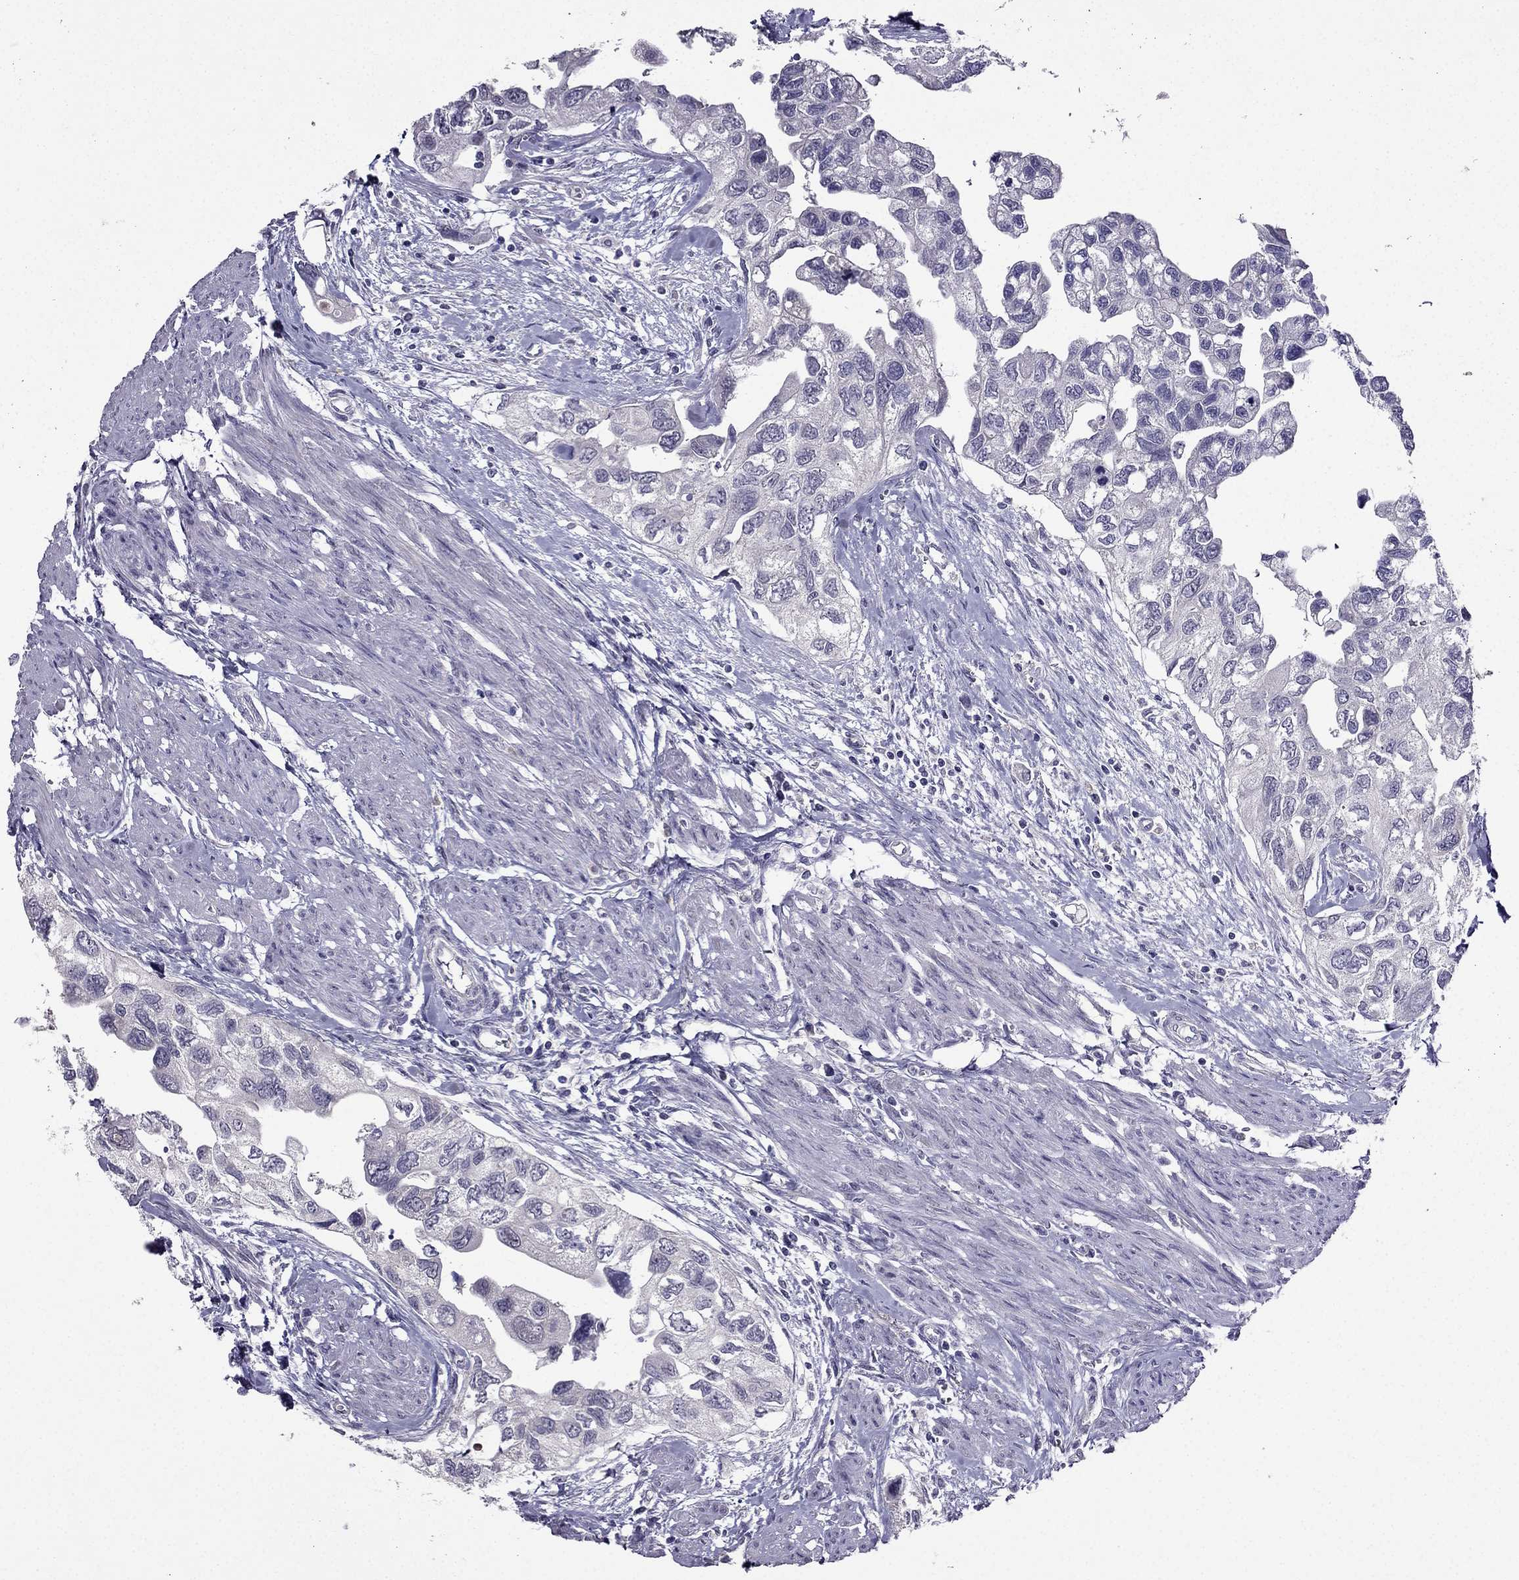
{"staining": {"intensity": "negative", "quantity": "none", "location": "none"}, "tissue": "urothelial cancer", "cell_type": "Tumor cells", "image_type": "cancer", "snomed": [{"axis": "morphology", "description": "Urothelial carcinoma, High grade"}, {"axis": "topography", "description": "Urinary bladder"}], "caption": "Tumor cells are negative for brown protein staining in high-grade urothelial carcinoma.", "gene": "DUSP15", "patient": {"sex": "male", "age": 59}}